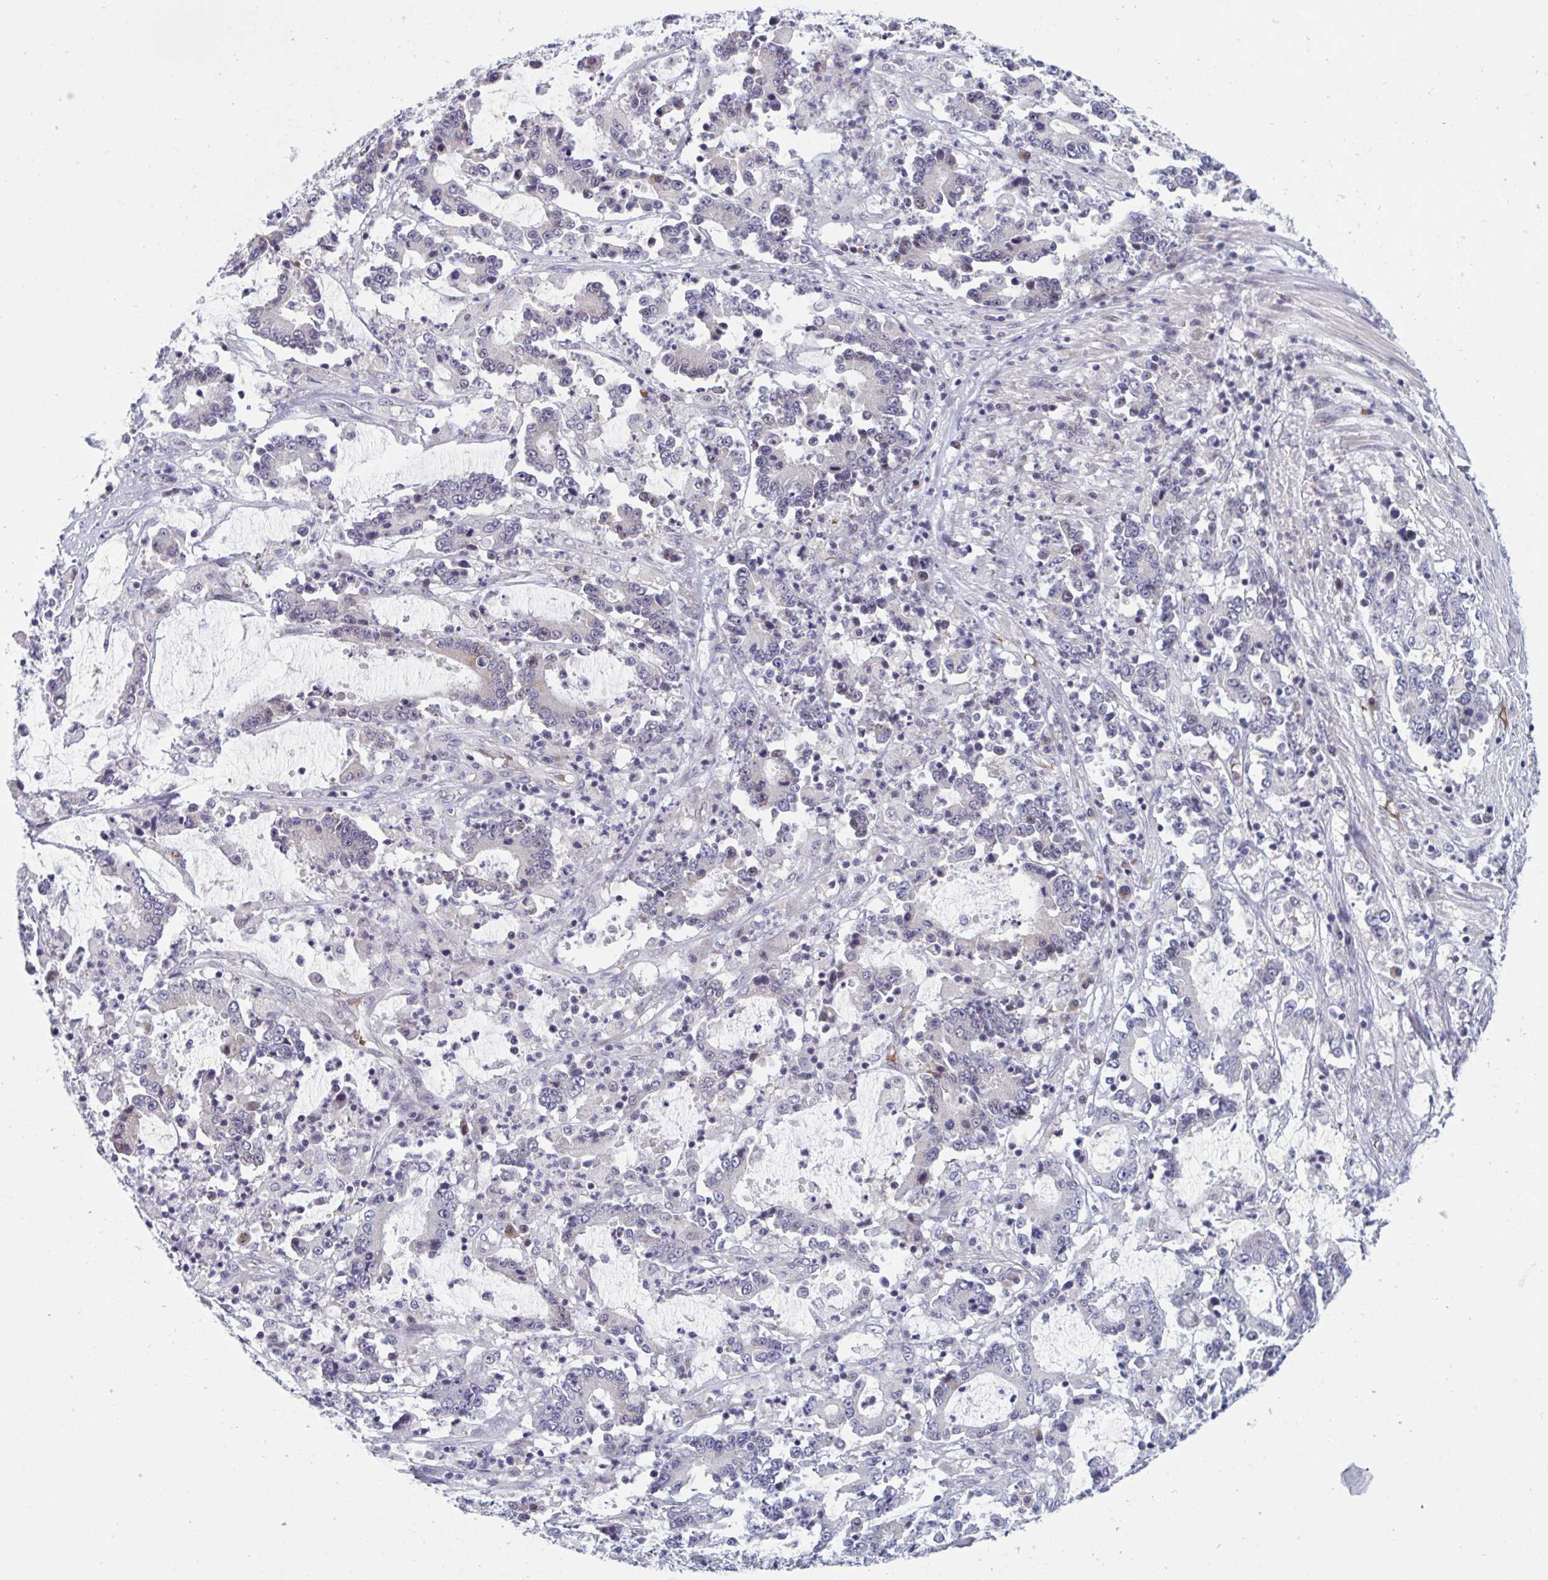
{"staining": {"intensity": "negative", "quantity": "none", "location": "none"}, "tissue": "stomach cancer", "cell_type": "Tumor cells", "image_type": "cancer", "snomed": [{"axis": "morphology", "description": "Adenocarcinoma, NOS"}, {"axis": "topography", "description": "Stomach, upper"}], "caption": "High magnification brightfield microscopy of adenocarcinoma (stomach) stained with DAB (3,3'-diaminobenzidine) (brown) and counterstained with hematoxylin (blue): tumor cells show no significant staining.", "gene": "HSD11B2", "patient": {"sex": "male", "age": 68}}